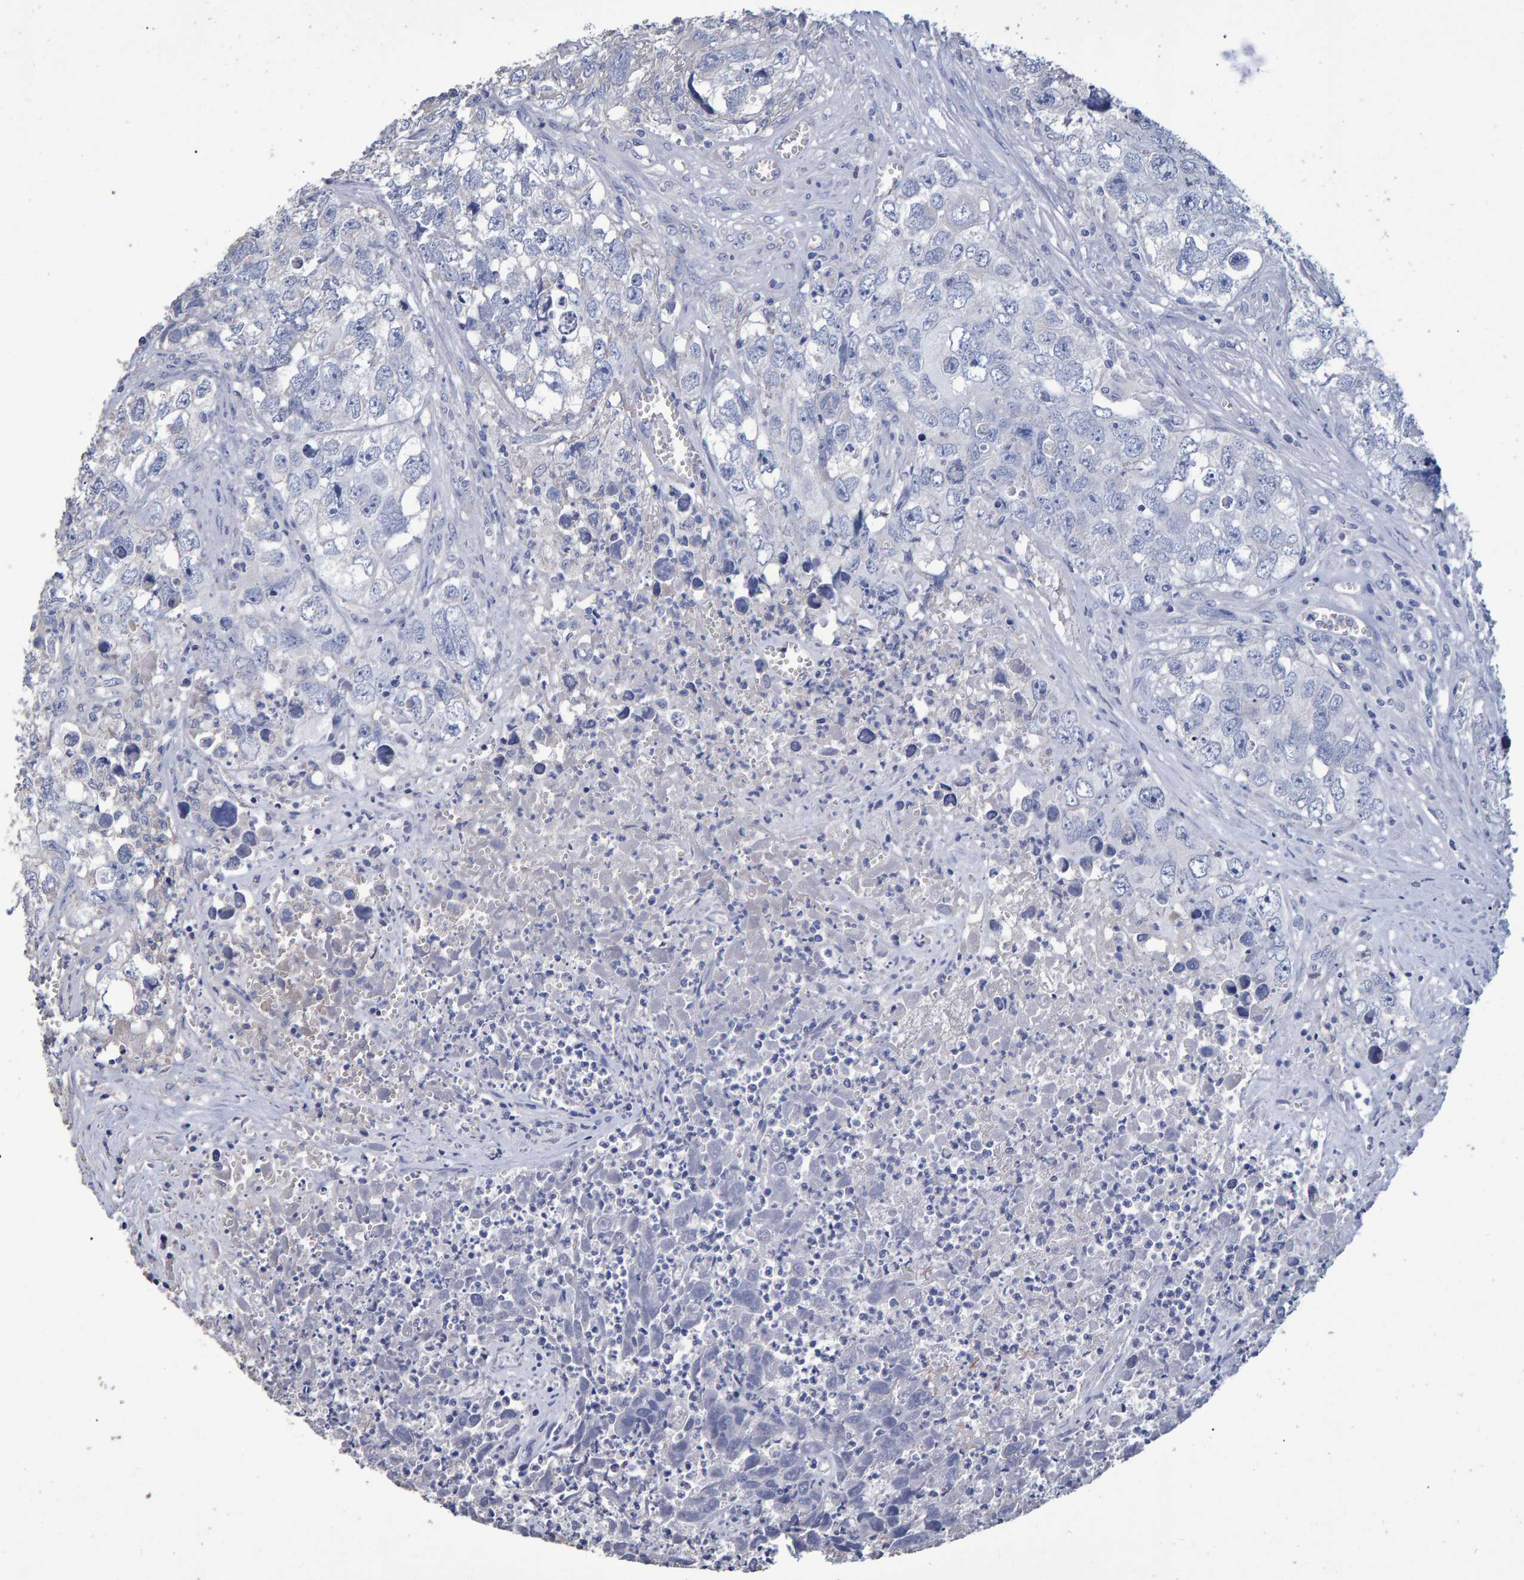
{"staining": {"intensity": "negative", "quantity": "none", "location": "none"}, "tissue": "testis cancer", "cell_type": "Tumor cells", "image_type": "cancer", "snomed": [{"axis": "morphology", "description": "Seminoma, NOS"}, {"axis": "morphology", "description": "Carcinoma, Embryonal, NOS"}, {"axis": "topography", "description": "Testis"}], "caption": "Protein analysis of testis cancer exhibits no significant expression in tumor cells. Nuclei are stained in blue.", "gene": "HEMGN", "patient": {"sex": "male", "age": 43}}